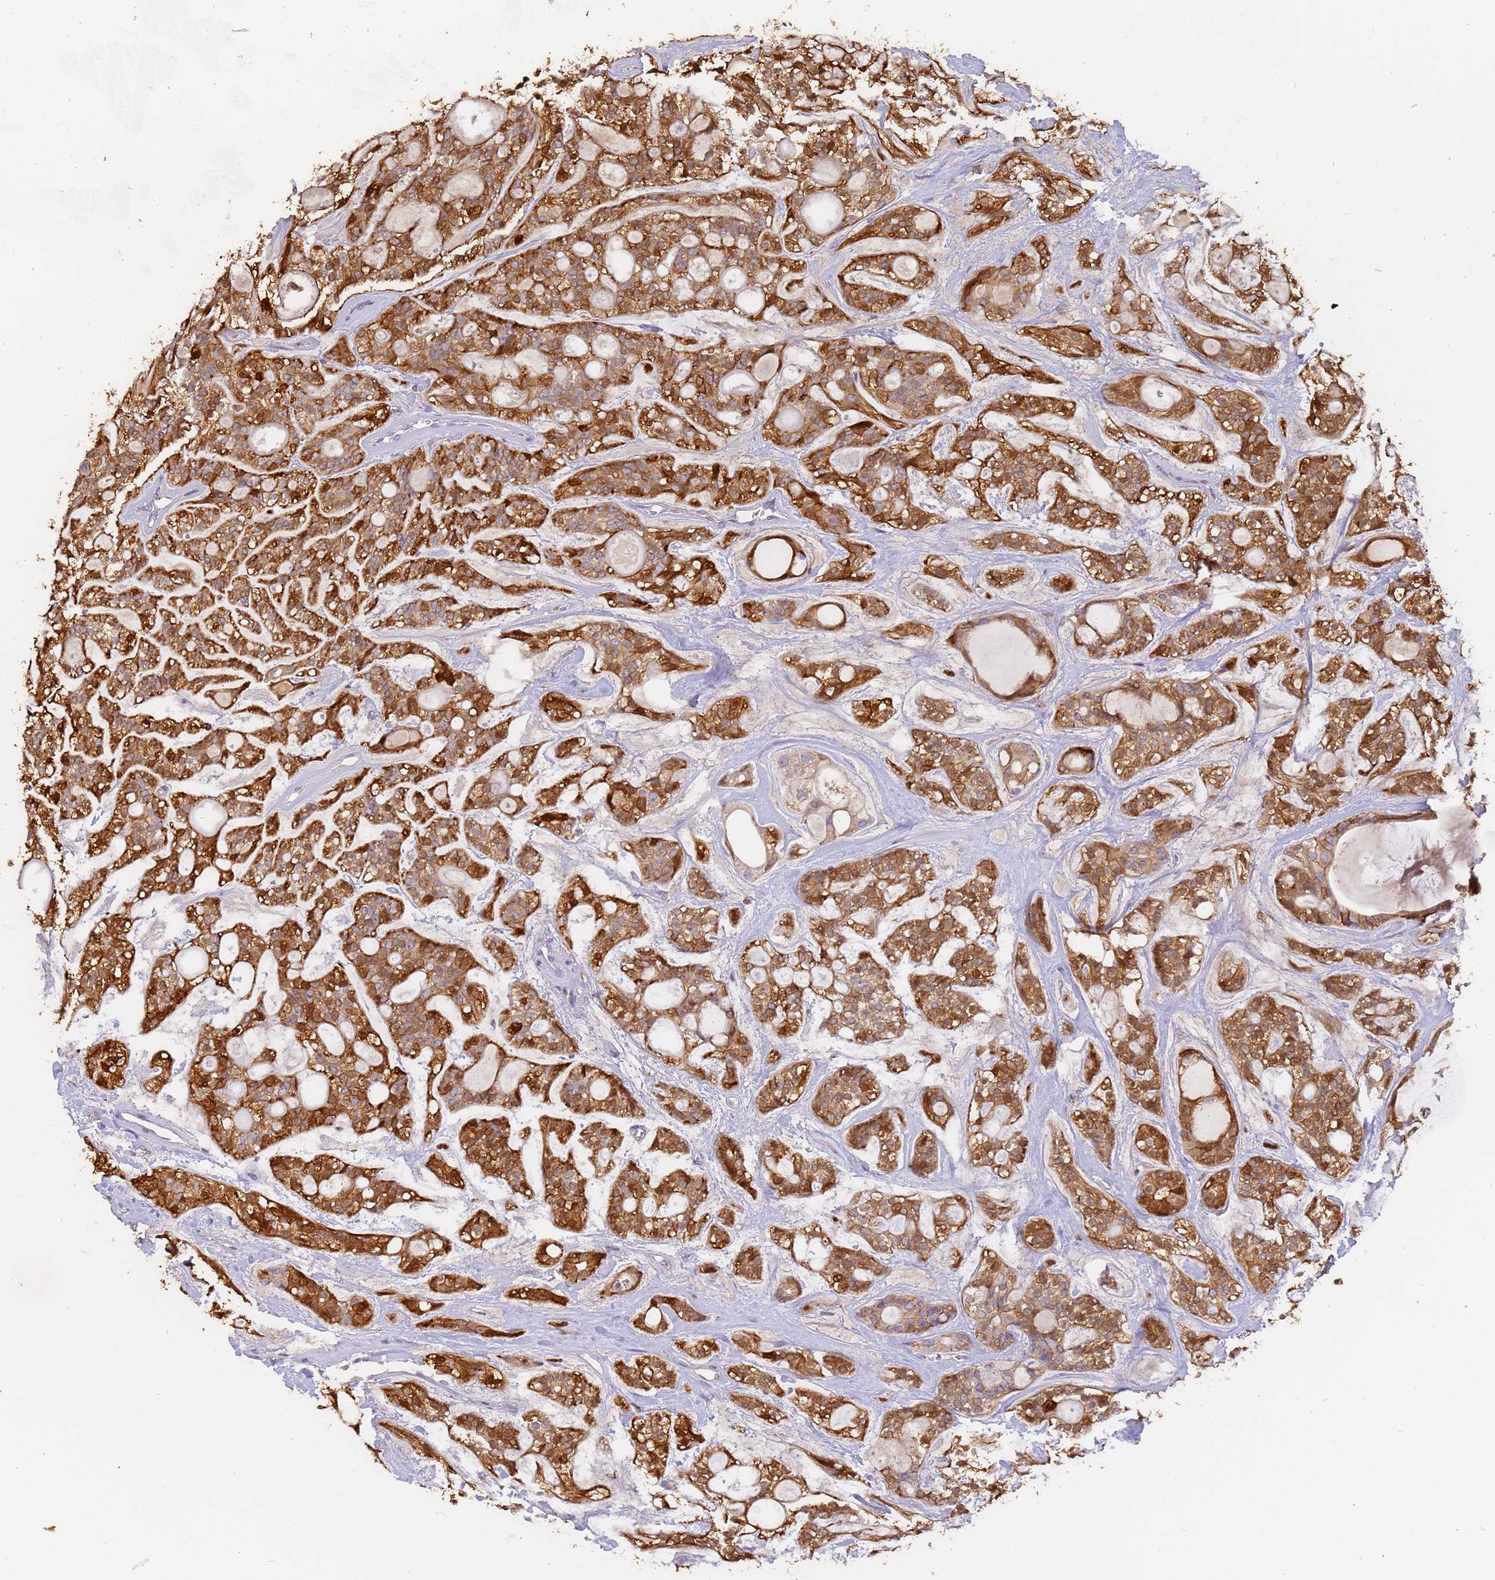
{"staining": {"intensity": "strong", "quantity": ">75%", "location": "cytoplasmic/membranous"}, "tissue": "head and neck cancer", "cell_type": "Tumor cells", "image_type": "cancer", "snomed": [{"axis": "morphology", "description": "Adenocarcinoma, NOS"}, {"axis": "topography", "description": "Head-Neck"}], "caption": "Adenocarcinoma (head and neck) was stained to show a protein in brown. There is high levels of strong cytoplasmic/membranous expression in approximately >75% of tumor cells. (Brightfield microscopy of DAB IHC at high magnification).", "gene": "M6PR", "patient": {"sex": "male", "age": 66}}